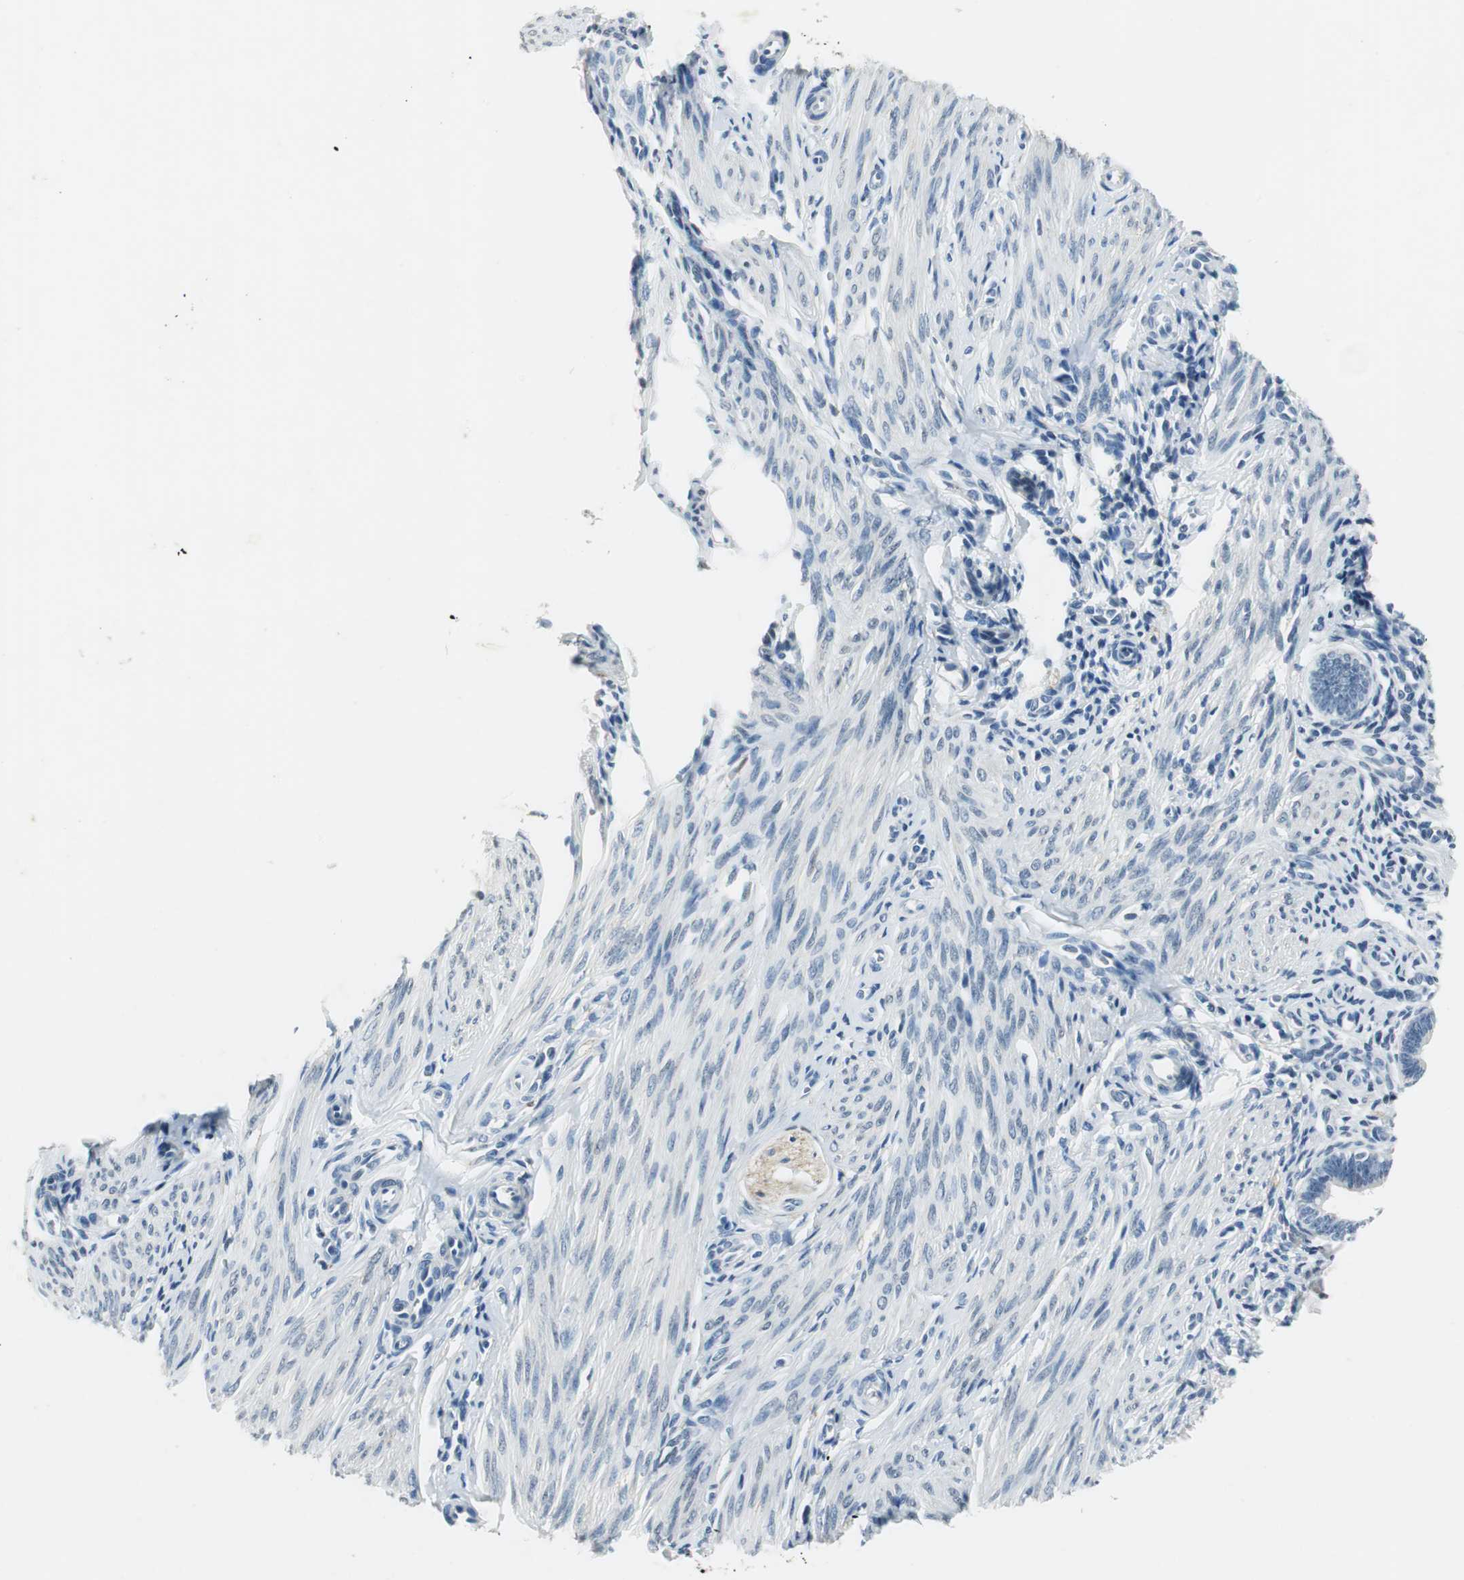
{"staining": {"intensity": "negative", "quantity": "none", "location": "none"}, "tissue": "endometrium", "cell_type": "Cells in endometrial stroma", "image_type": "normal", "snomed": [{"axis": "morphology", "description": "Normal tissue, NOS"}, {"axis": "topography", "description": "Endometrium"}], "caption": "IHC histopathology image of unremarkable endometrium: endometrium stained with DAB exhibits no significant protein expression in cells in endometrial stroma. (Stains: DAB (3,3'-diaminobenzidine) IHC with hematoxylin counter stain, Microscopy: brightfield microscopy at high magnification).", "gene": "ME1", "patient": {"sex": "female", "age": 27}}